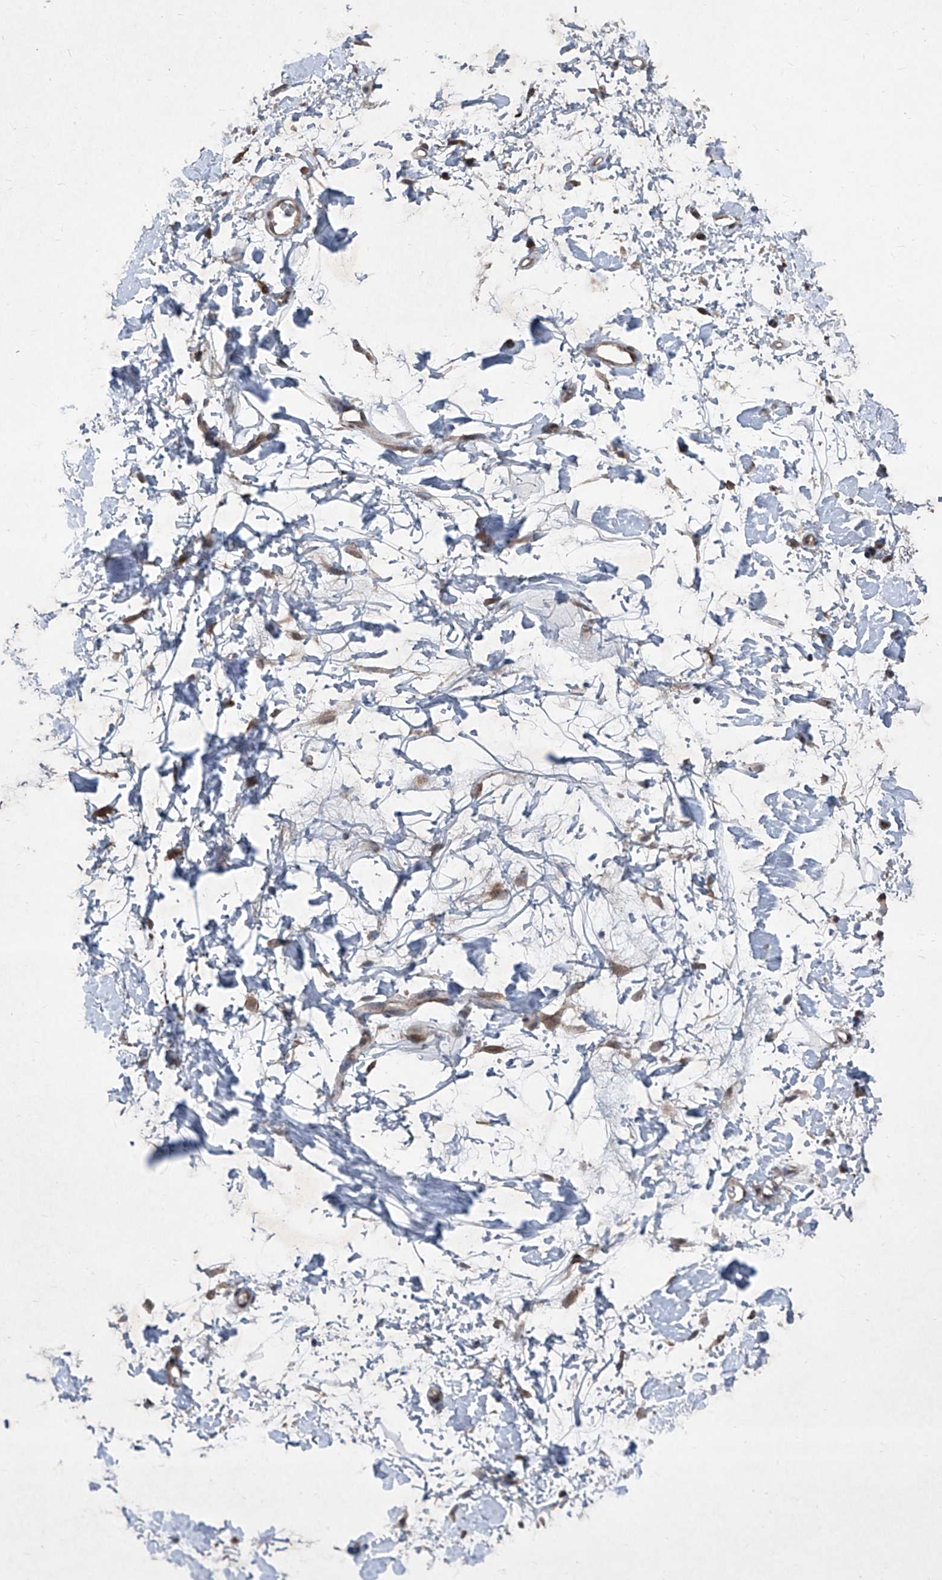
{"staining": {"intensity": "moderate", "quantity": ">75%", "location": "nuclear"}, "tissue": "soft tissue", "cell_type": "Chondrocytes", "image_type": "normal", "snomed": [{"axis": "morphology", "description": "Normal tissue, NOS"}, {"axis": "morphology", "description": "Adenocarcinoma, NOS"}, {"axis": "topography", "description": "Pancreas"}, {"axis": "topography", "description": "Peripheral nerve tissue"}], "caption": "Immunohistochemistry (IHC) micrograph of benign human soft tissue stained for a protein (brown), which shows medium levels of moderate nuclear expression in approximately >75% of chondrocytes.", "gene": "COA7", "patient": {"sex": "male", "age": 59}}